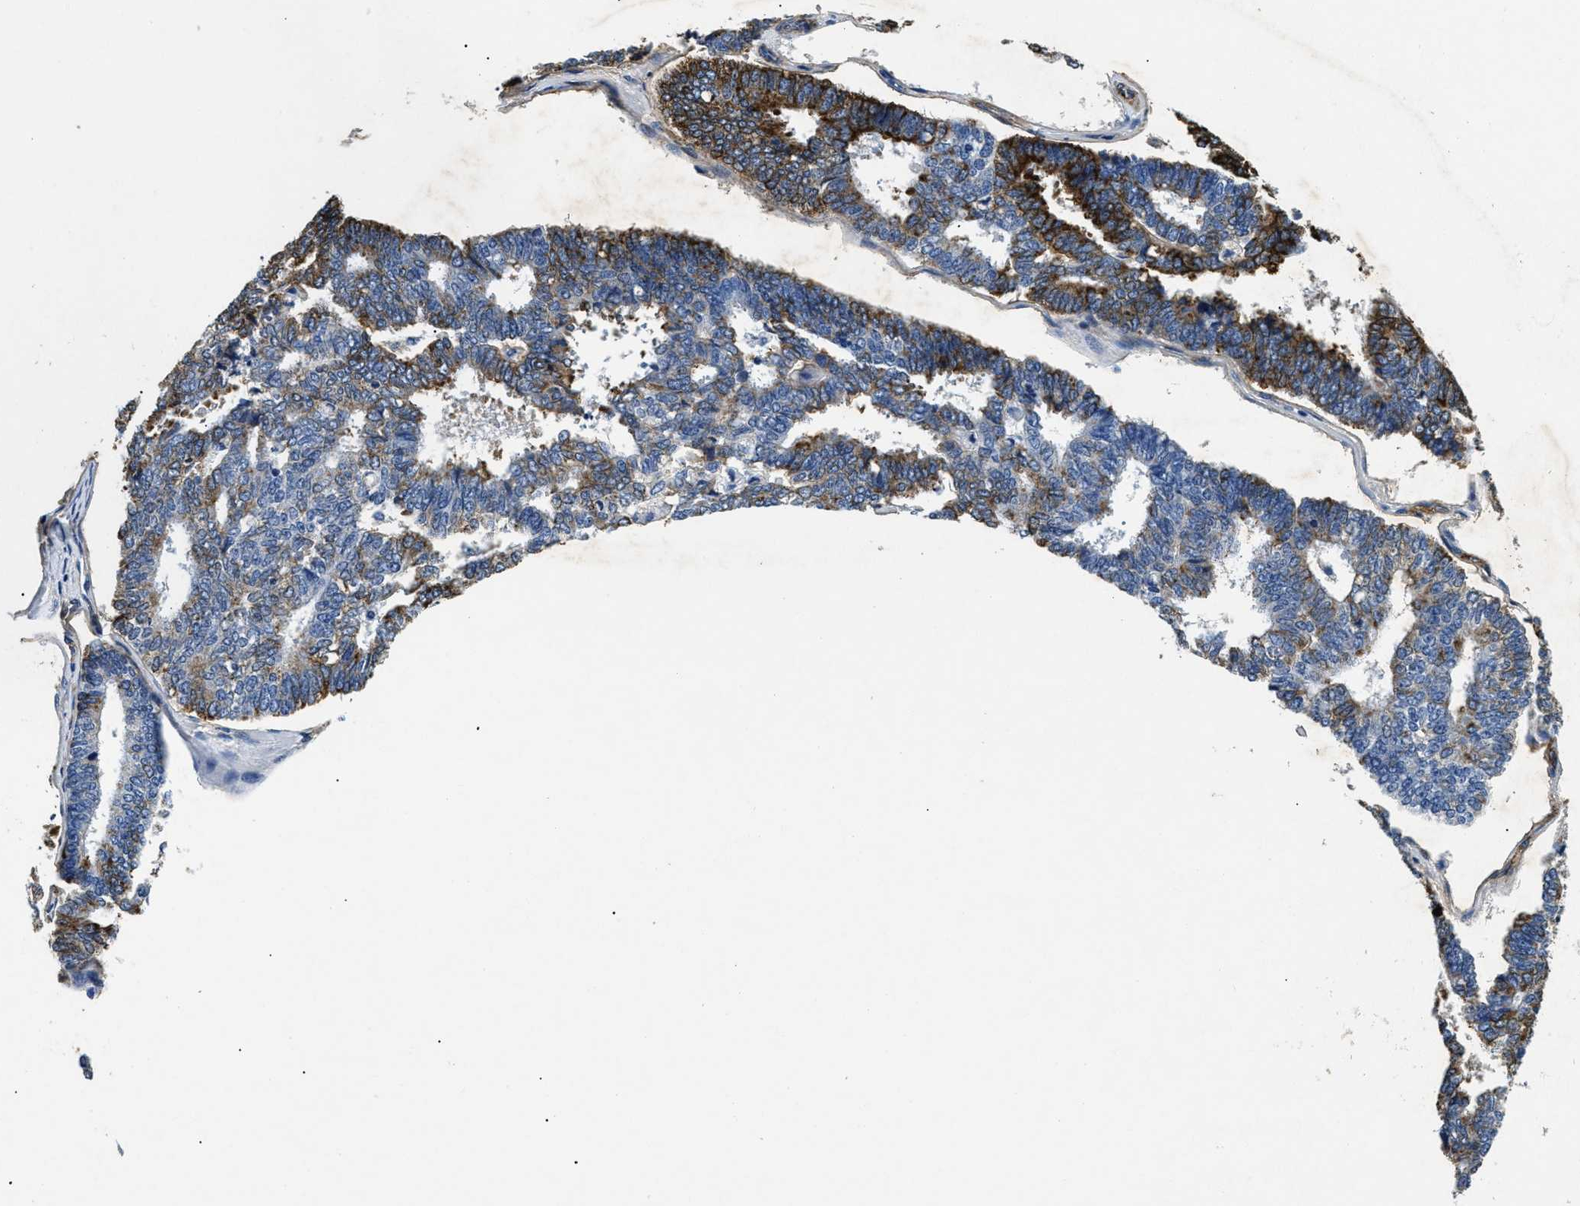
{"staining": {"intensity": "strong", "quantity": "25%-75%", "location": "cytoplasmic/membranous"}, "tissue": "endometrial cancer", "cell_type": "Tumor cells", "image_type": "cancer", "snomed": [{"axis": "morphology", "description": "Adenocarcinoma, NOS"}, {"axis": "topography", "description": "Endometrium"}], "caption": "Human adenocarcinoma (endometrial) stained for a protein (brown) reveals strong cytoplasmic/membranous positive staining in approximately 25%-75% of tumor cells.", "gene": "LAMA3", "patient": {"sex": "female", "age": 70}}